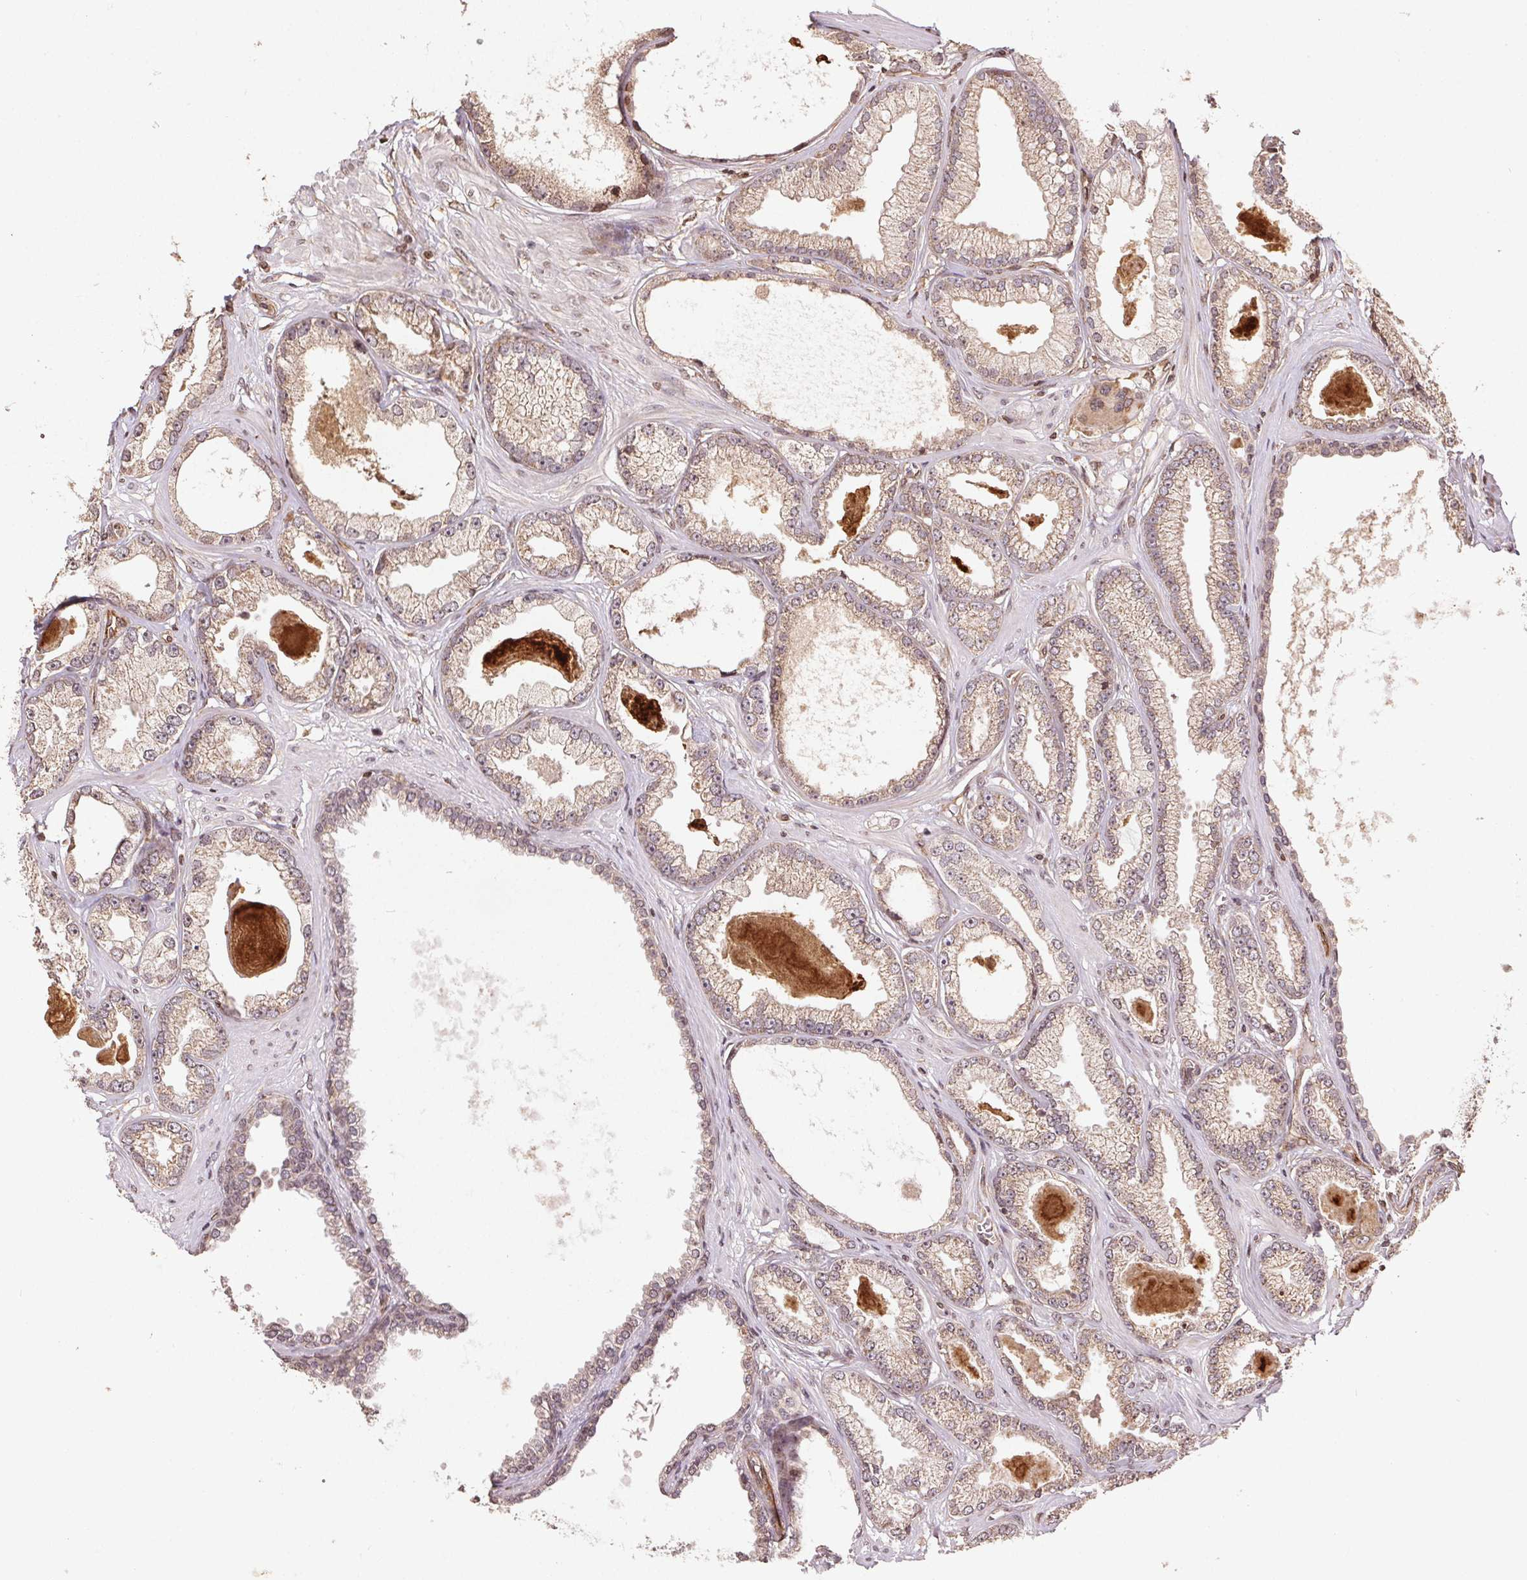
{"staining": {"intensity": "weak", "quantity": ">75%", "location": "cytoplasmic/membranous"}, "tissue": "prostate cancer", "cell_type": "Tumor cells", "image_type": "cancer", "snomed": [{"axis": "morphology", "description": "Adenocarcinoma, Low grade"}, {"axis": "topography", "description": "Prostate"}], "caption": "Immunohistochemical staining of human prostate cancer exhibits low levels of weak cytoplasmic/membranous expression in approximately >75% of tumor cells. (Stains: DAB in brown, nuclei in blue, Microscopy: brightfield microscopy at high magnification).", "gene": "SPRED2", "patient": {"sex": "male", "age": 64}}